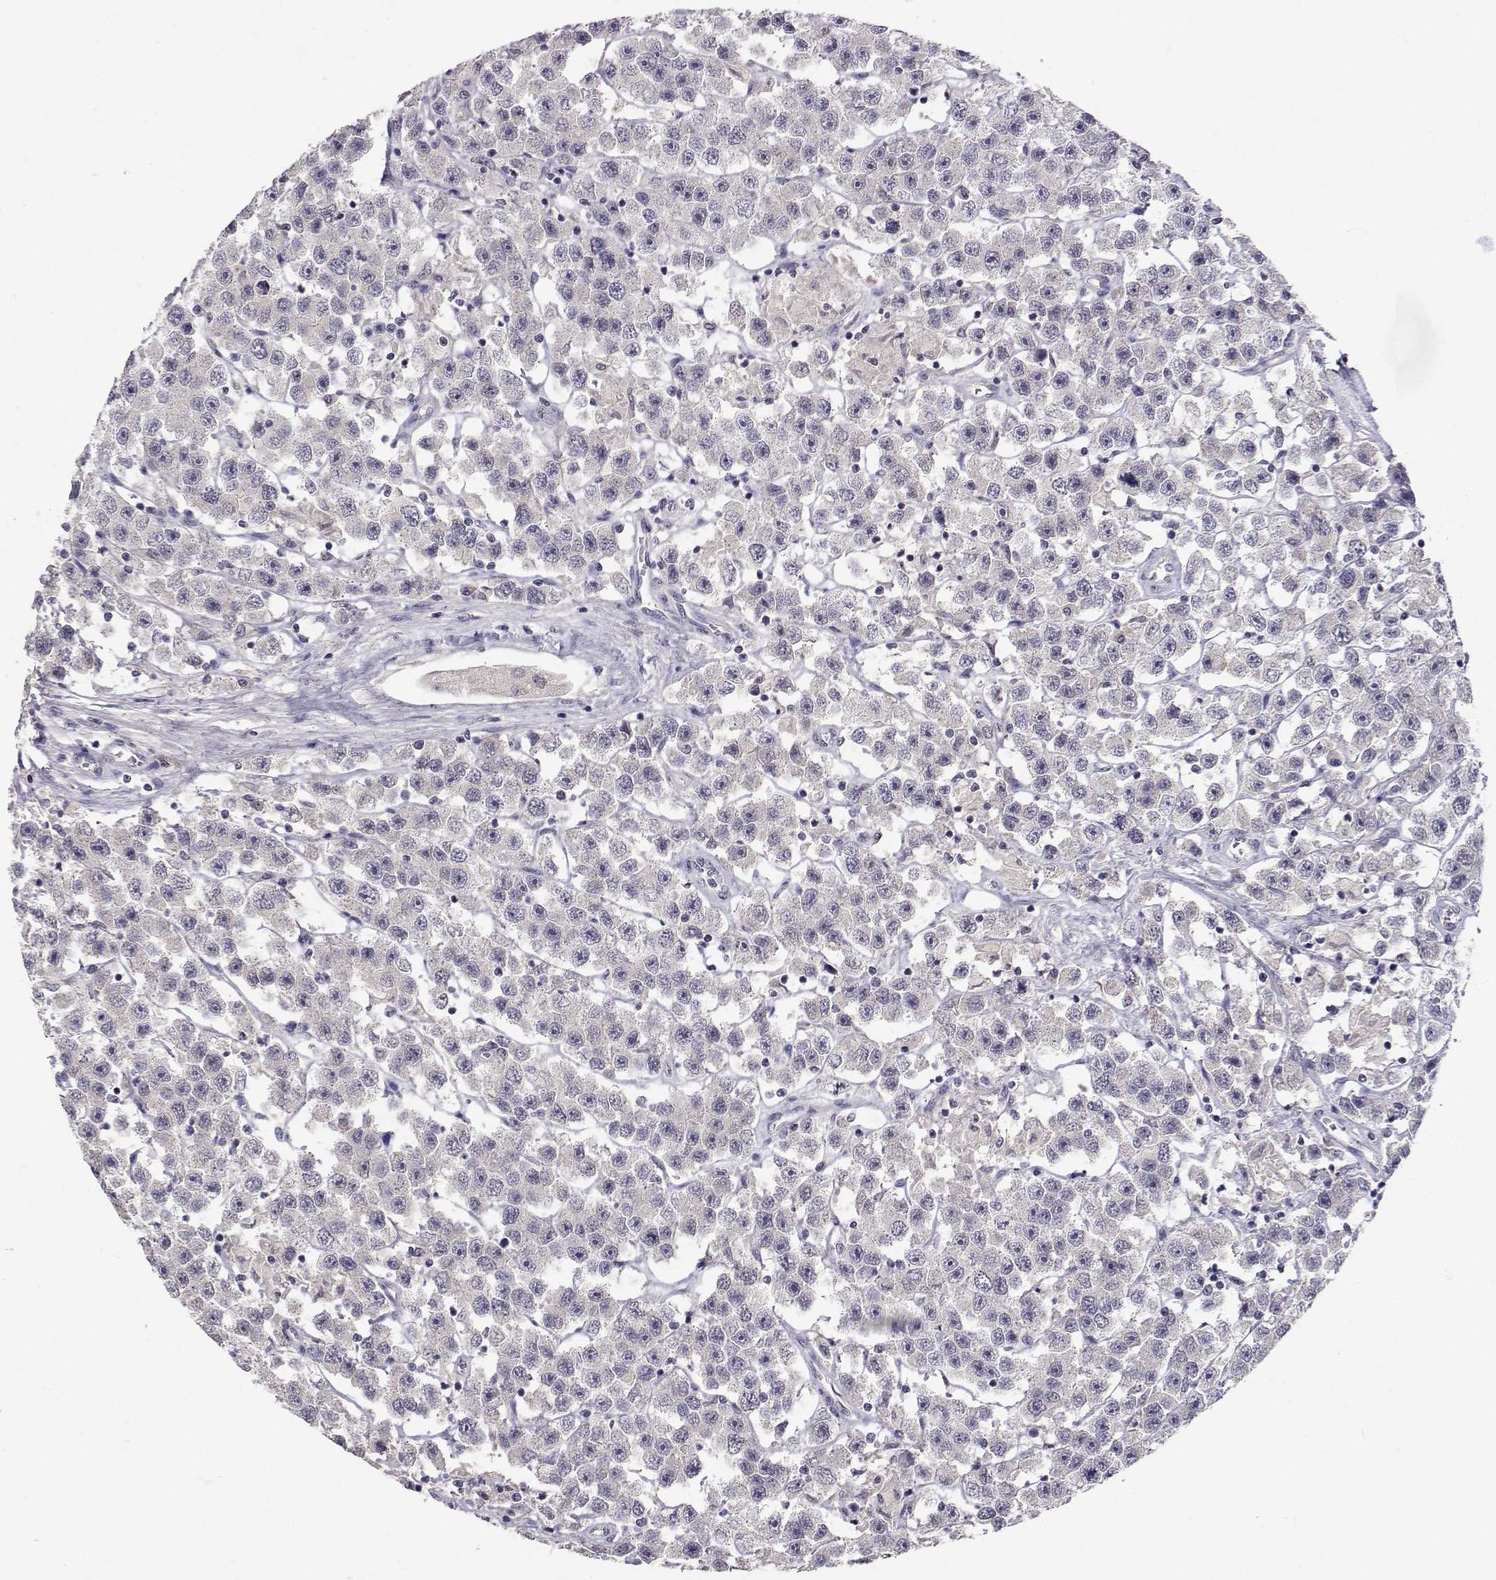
{"staining": {"intensity": "negative", "quantity": "none", "location": "none"}, "tissue": "testis cancer", "cell_type": "Tumor cells", "image_type": "cancer", "snomed": [{"axis": "morphology", "description": "Seminoma, NOS"}, {"axis": "topography", "description": "Testis"}], "caption": "Immunohistochemistry (IHC) image of human testis cancer stained for a protein (brown), which shows no positivity in tumor cells.", "gene": "SLC6A3", "patient": {"sex": "male", "age": 45}}